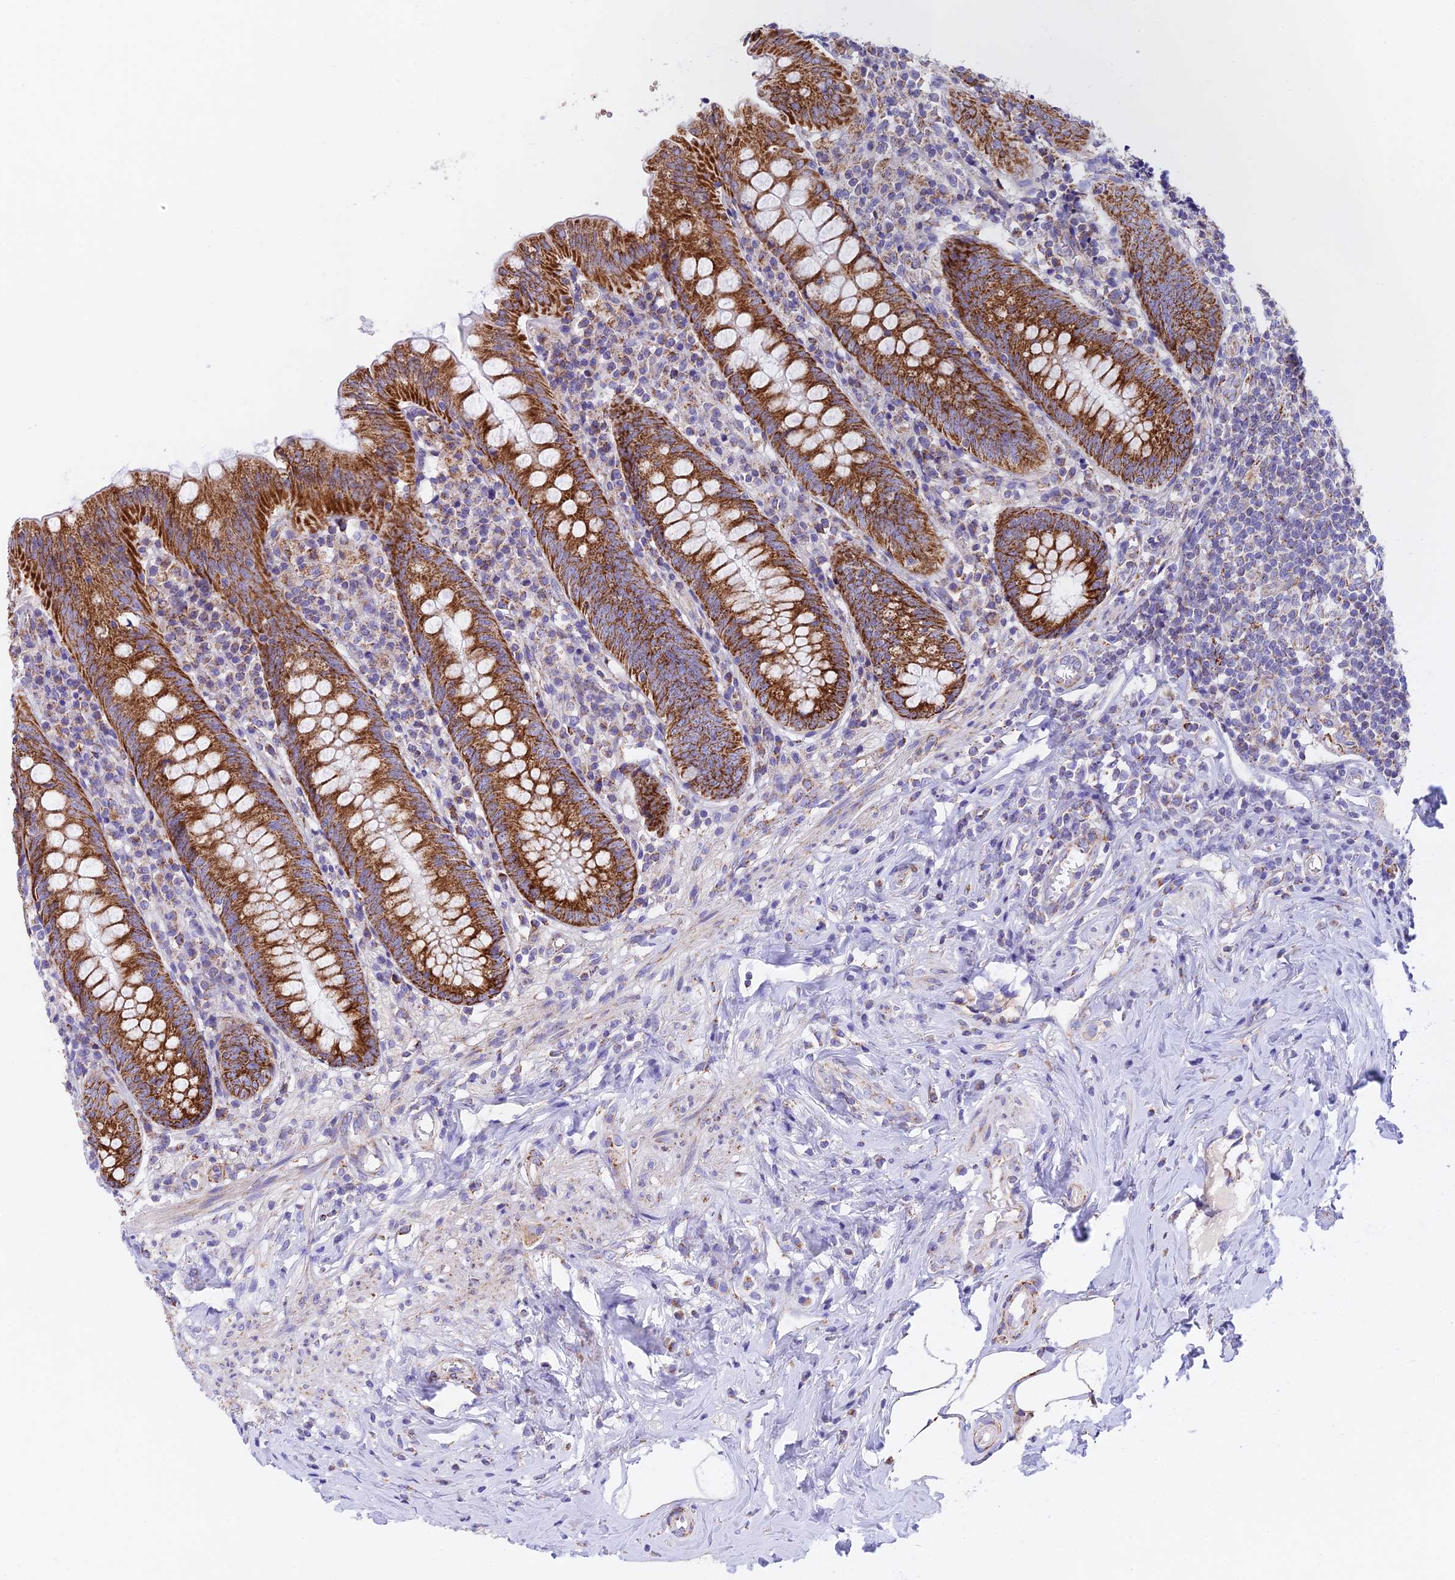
{"staining": {"intensity": "moderate", "quantity": ">75%", "location": "cytoplasmic/membranous"}, "tissue": "appendix", "cell_type": "Glandular cells", "image_type": "normal", "snomed": [{"axis": "morphology", "description": "Normal tissue, NOS"}, {"axis": "topography", "description": "Appendix"}], "caption": "A brown stain shows moderate cytoplasmic/membranous positivity of a protein in glandular cells of unremarkable appendix.", "gene": "HSDL2", "patient": {"sex": "female", "age": 54}}